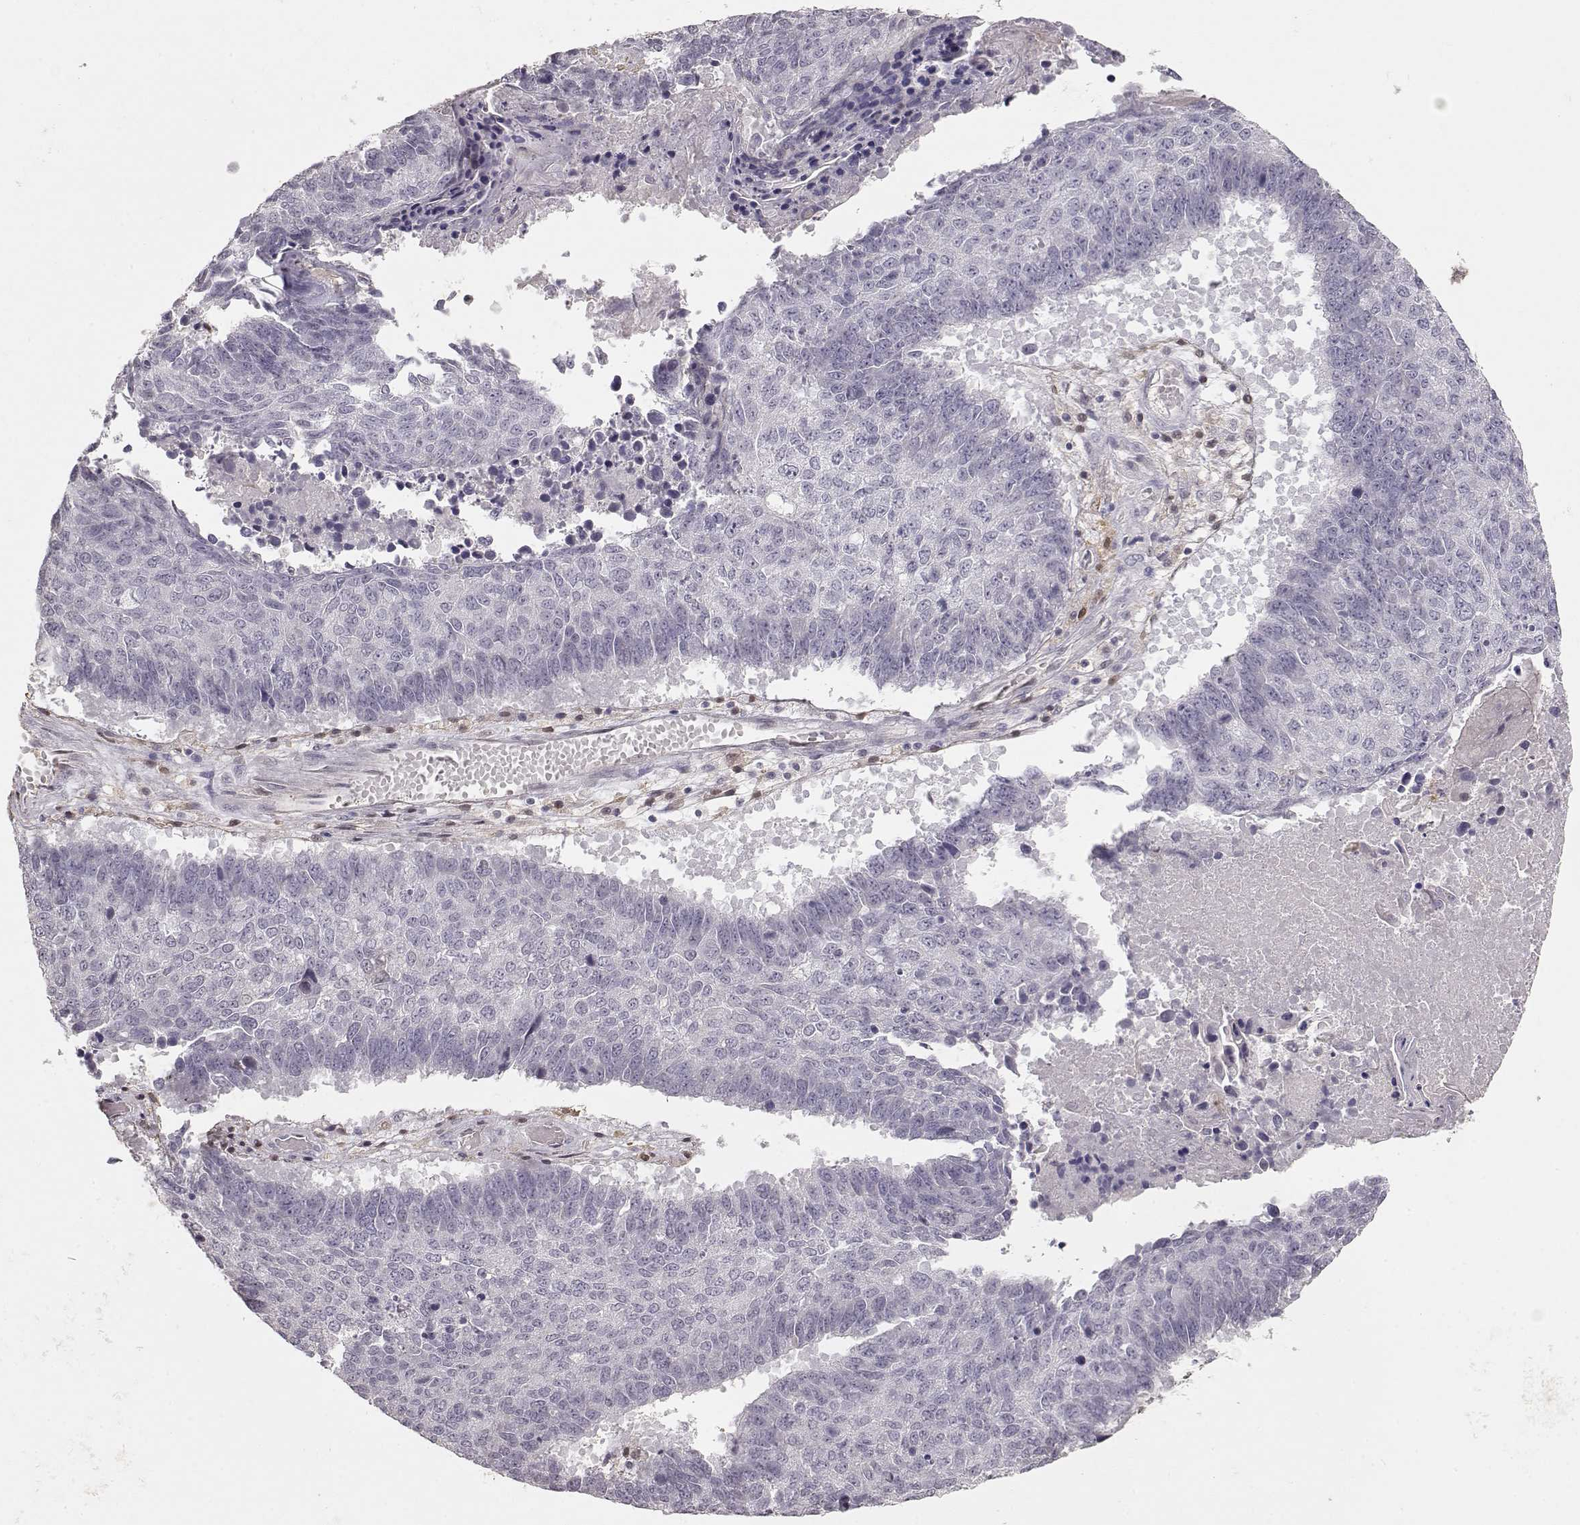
{"staining": {"intensity": "negative", "quantity": "none", "location": "none"}, "tissue": "lung cancer", "cell_type": "Tumor cells", "image_type": "cancer", "snomed": [{"axis": "morphology", "description": "Squamous cell carcinoma, NOS"}, {"axis": "topography", "description": "Lung"}], "caption": "Immunohistochemistry (IHC) histopathology image of lung cancer stained for a protein (brown), which demonstrates no staining in tumor cells.", "gene": "S100B", "patient": {"sex": "male", "age": 73}}